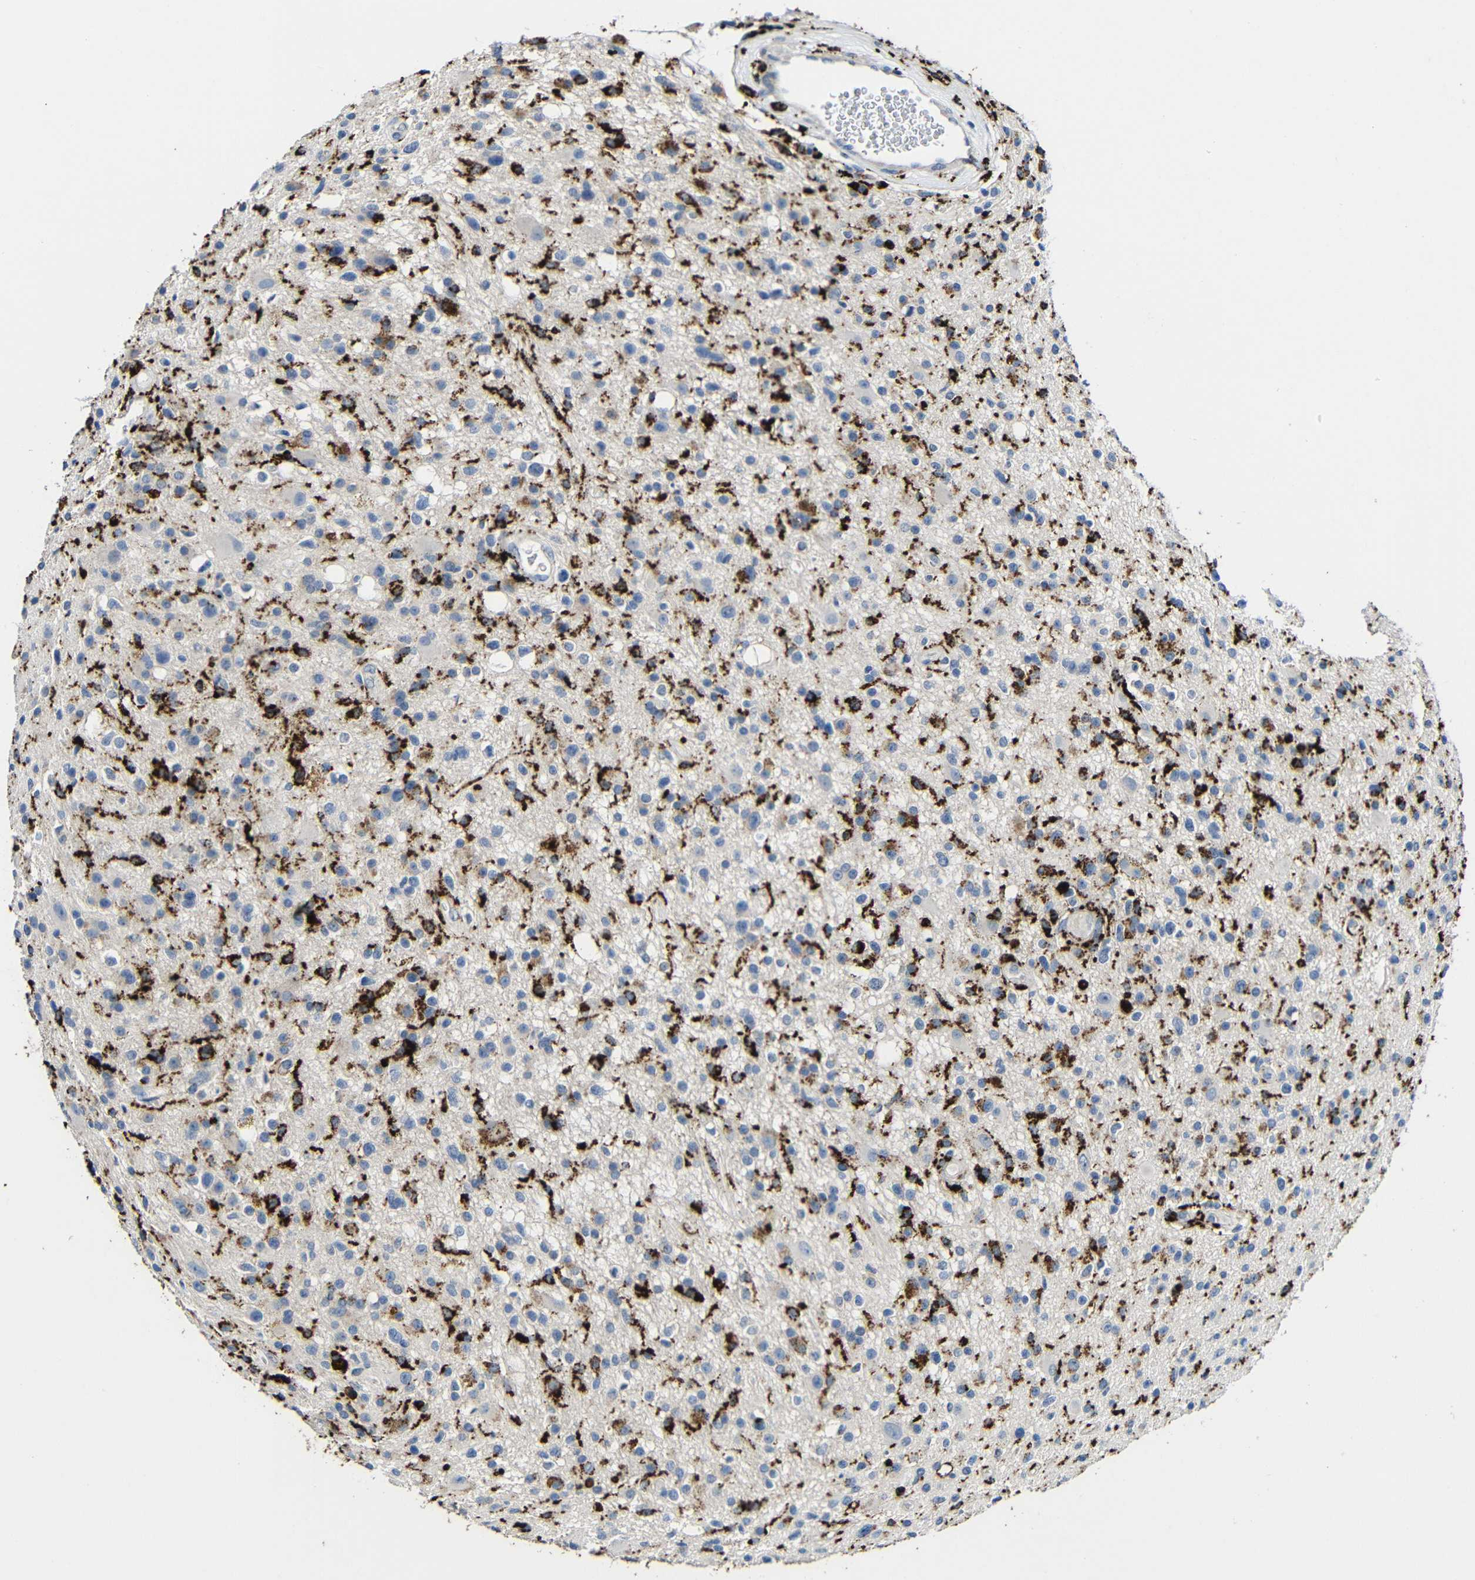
{"staining": {"intensity": "strong", "quantity": "25%-75%", "location": "cytoplasmic/membranous"}, "tissue": "glioma", "cell_type": "Tumor cells", "image_type": "cancer", "snomed": [{"axis": "morphology", "description": "Glioma, malignant, High grade"}, {"axis": "topography", "description": "Brain"}], "caption": "Immunohistochemistry (IHC) (DAB (3,3'-diaminobenzidine)) staining of human glioma exhibits strong cytoplasmic/membranous protein staining in approximately 25%-75% of tumor cells.", "gene": "HLA-DMA", "patient": {"sex": "male", "age": 33}}